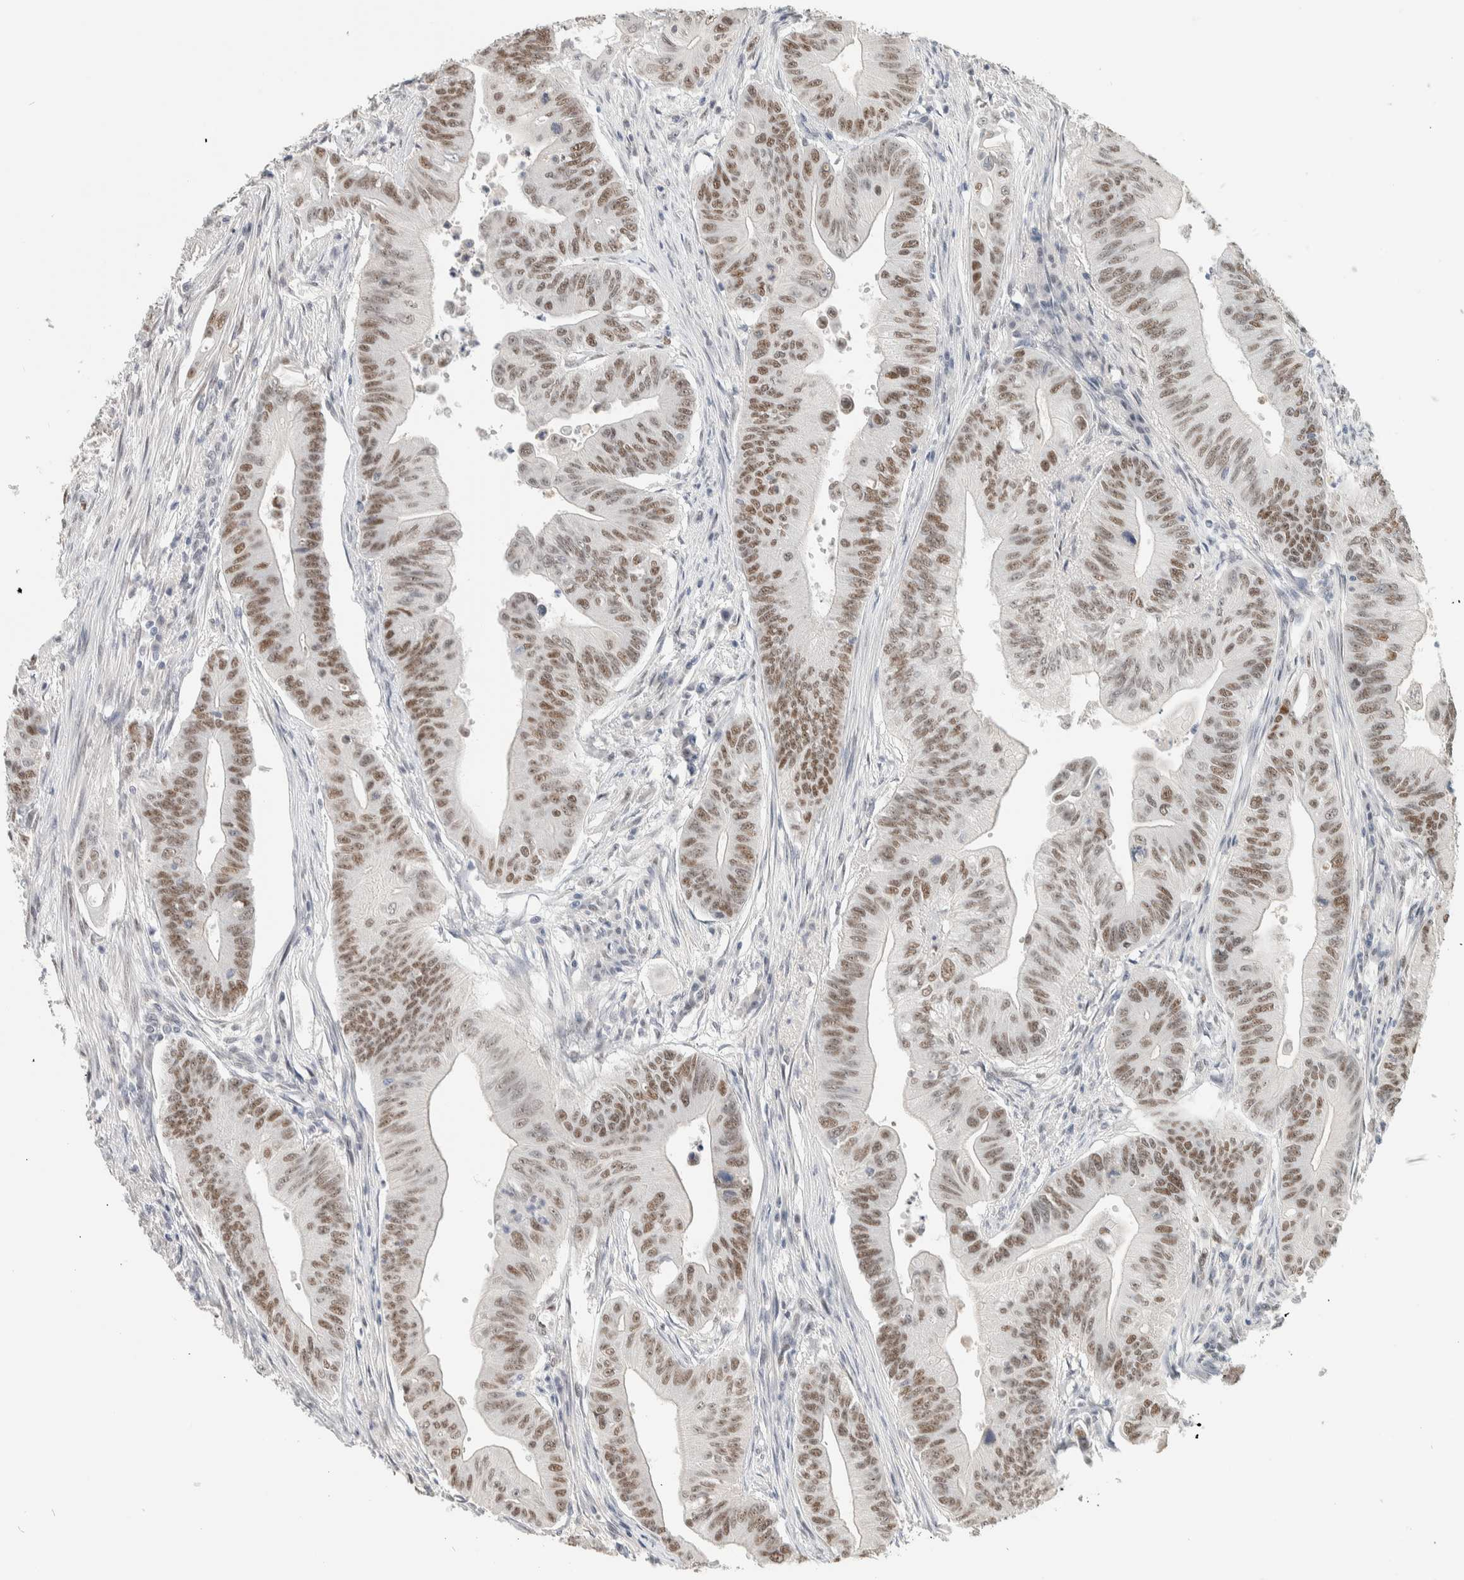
{"staining": {"intensity": "moderate", "quantity": ">75%", "location": "nuclear"}, "tissue": "colorectal cancer", "cell_type": "Tumor cells", "image_type": "cancer", "snomed": [{"axis": "morphology", "description": "Adenoma, NOS"}, {"axis": "morphology", "description": "Adenocarcinoma, NOS"}, {"axis": "topography", "description": "Colon"}], "caption": "A photomicrograph showing moderate nuclear positivity in about >75% of tumor cells in colorectal adenoma, as visualized by brown immunohistochemical staining.", "gene": "PUS7", "patient": {"sex": "male", "age": 79}}